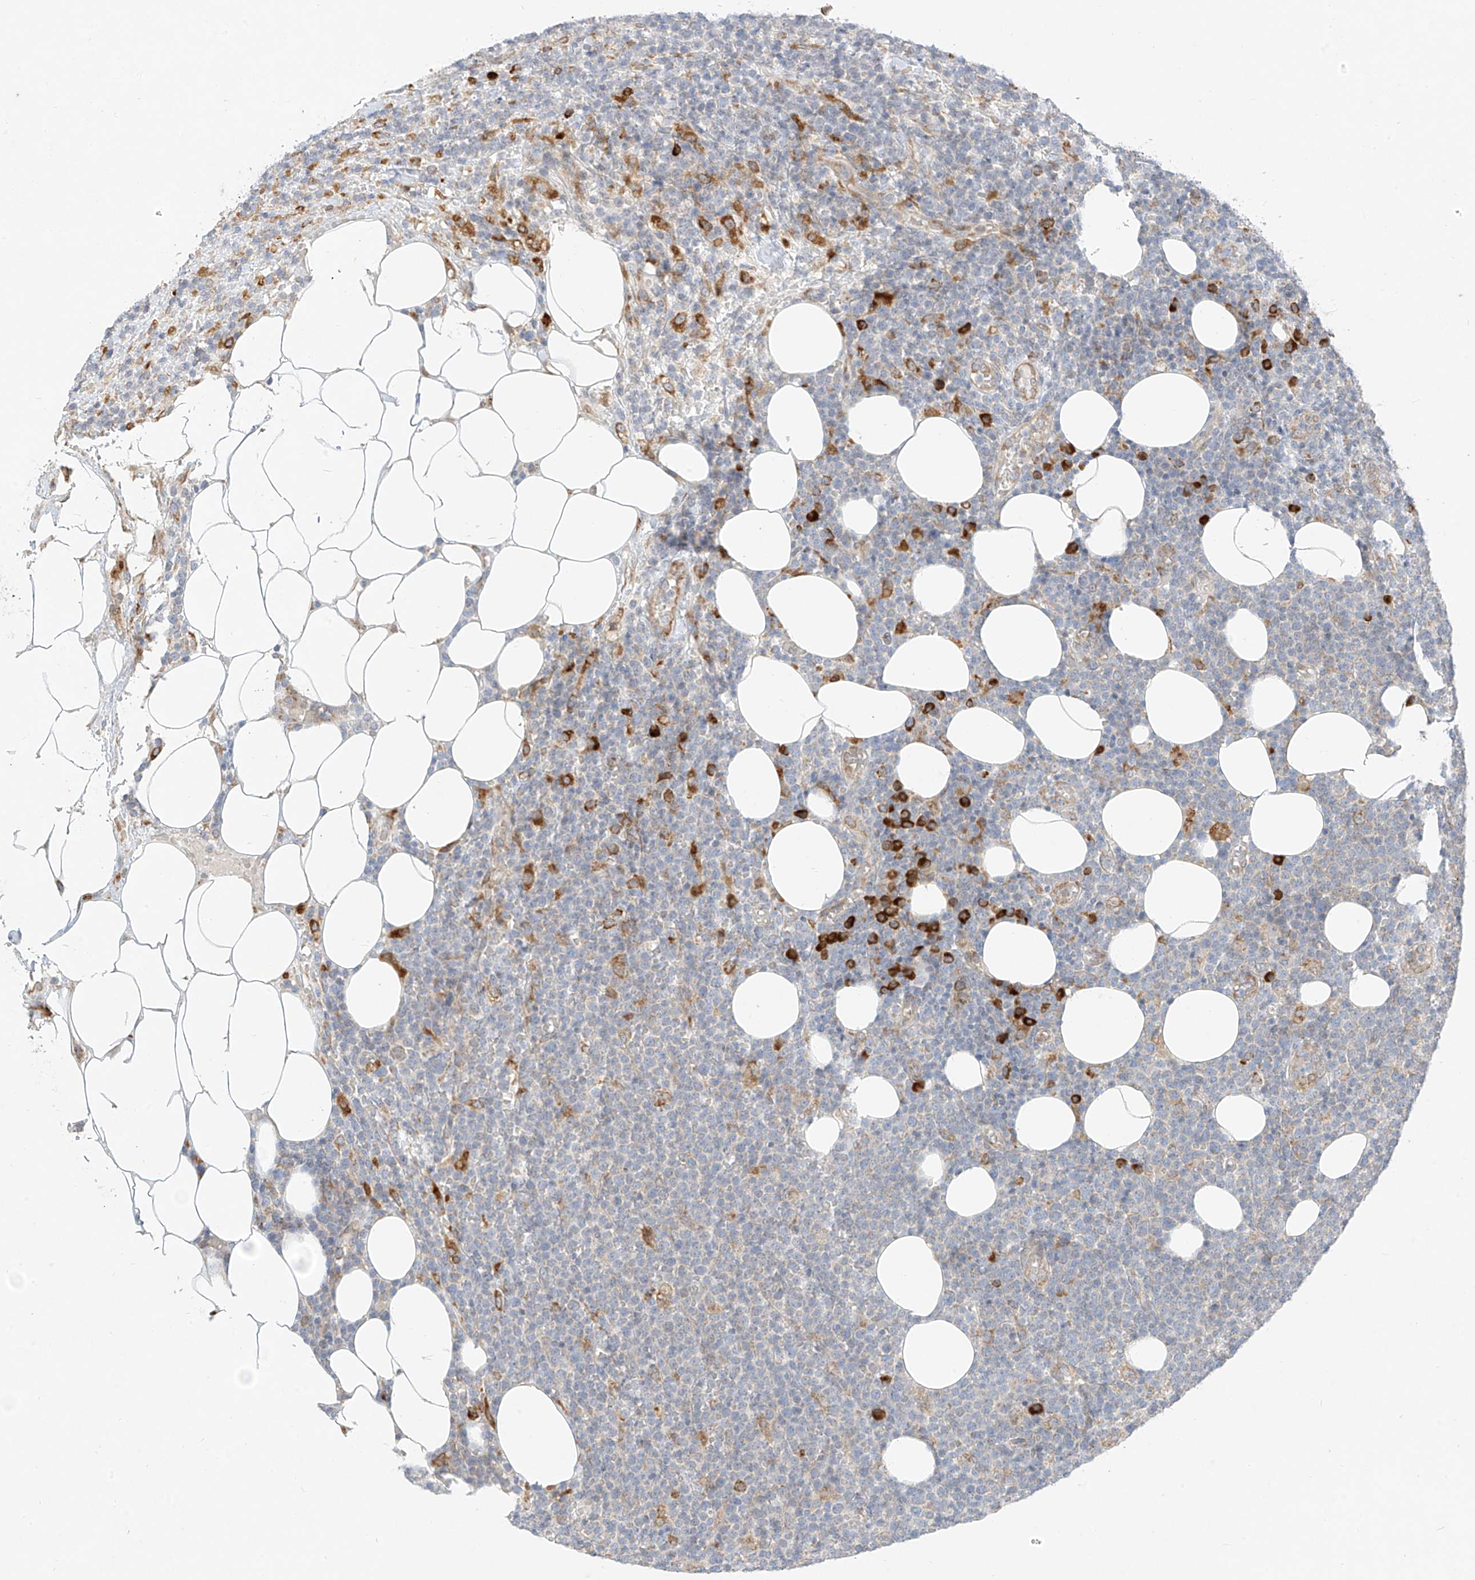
{"staining": {"intensity": "moderate", "quantity": "<25%", "location": "cytoplasmic/membranous"}, "tissue": "lymphoma", "cell_type": "Tumor cells", "image_type": "cancer", "snomed": [{"axis": "morphology", "description": "Malignant lymphoma, non-Hodgkin's type, High grade"}, {"axis": "topography", "description": "Lymph node"}], "caption": "Lymphoma tissue demonstrates moderate cytoplasmic/membranous expression in about <25% of tumor cells, visualized by immunohistochemistry.", "gene": "STT3A", "patient": {"sex": "male", "age": 61}}